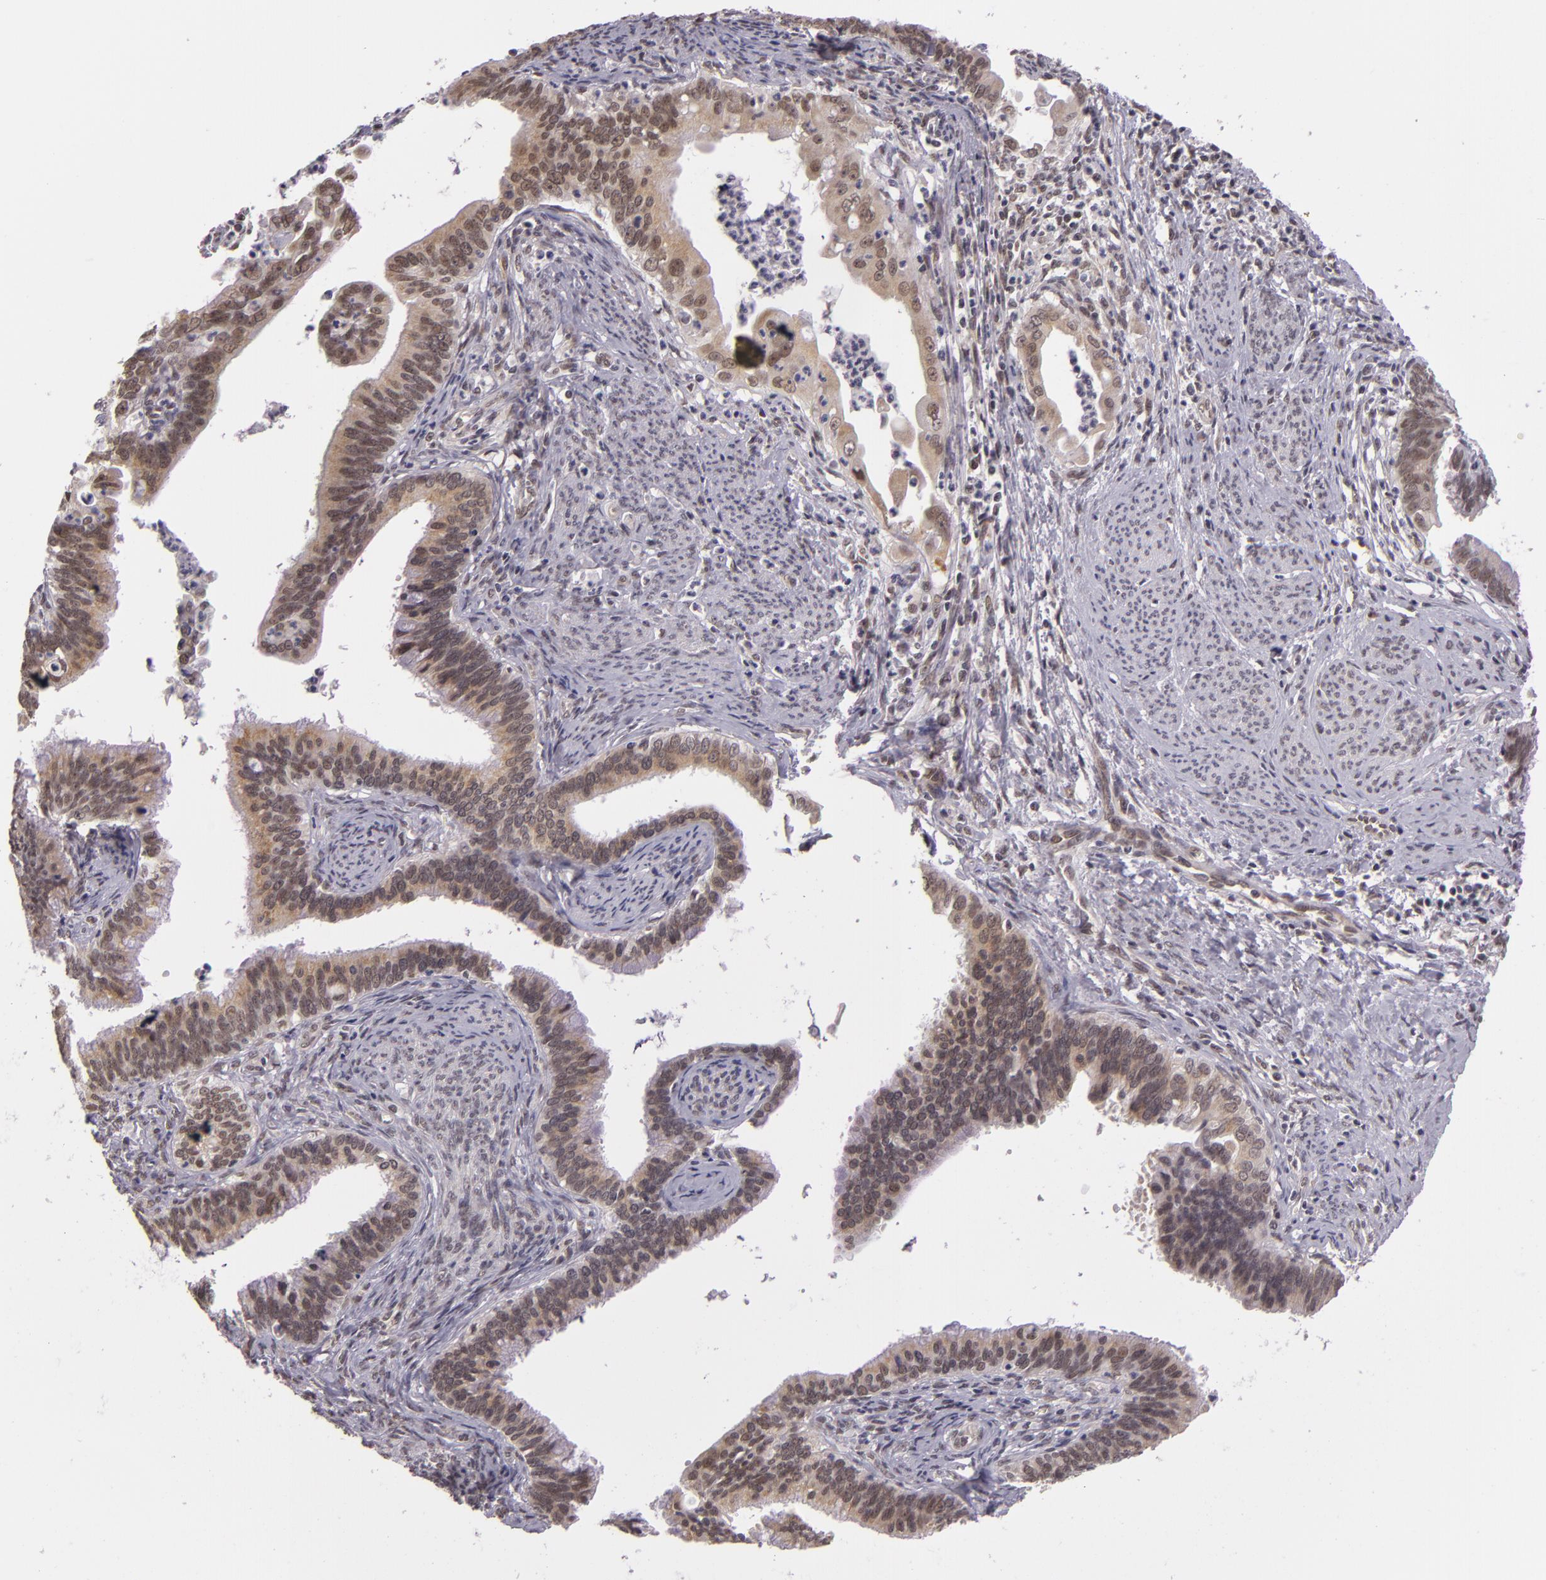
{"staining": {"intensity": "weak", "quantity": "25%-75%", "location": "cytoplasmic/membranous,nuclear"}, "tissue": "cervical cancer", "cell_type": "Tumor cells", "image_type": "cancer", "snomed": [{"axis": "morphology", "description": "Adenocarcinoma, NOS"}, {"axis": "topography", "description": "Cervix"}], "caption": "The image shows staining of cervical cancer (adenocarcinoma), revealing weak cytoplasmic/membranous and nuclear protein expression (brown color) within tumor cells. The protein is shown in brown color, while the nuclei are stained blue.", "gene": "ALX1", "patient": {"sex": "female", "age": 47}}